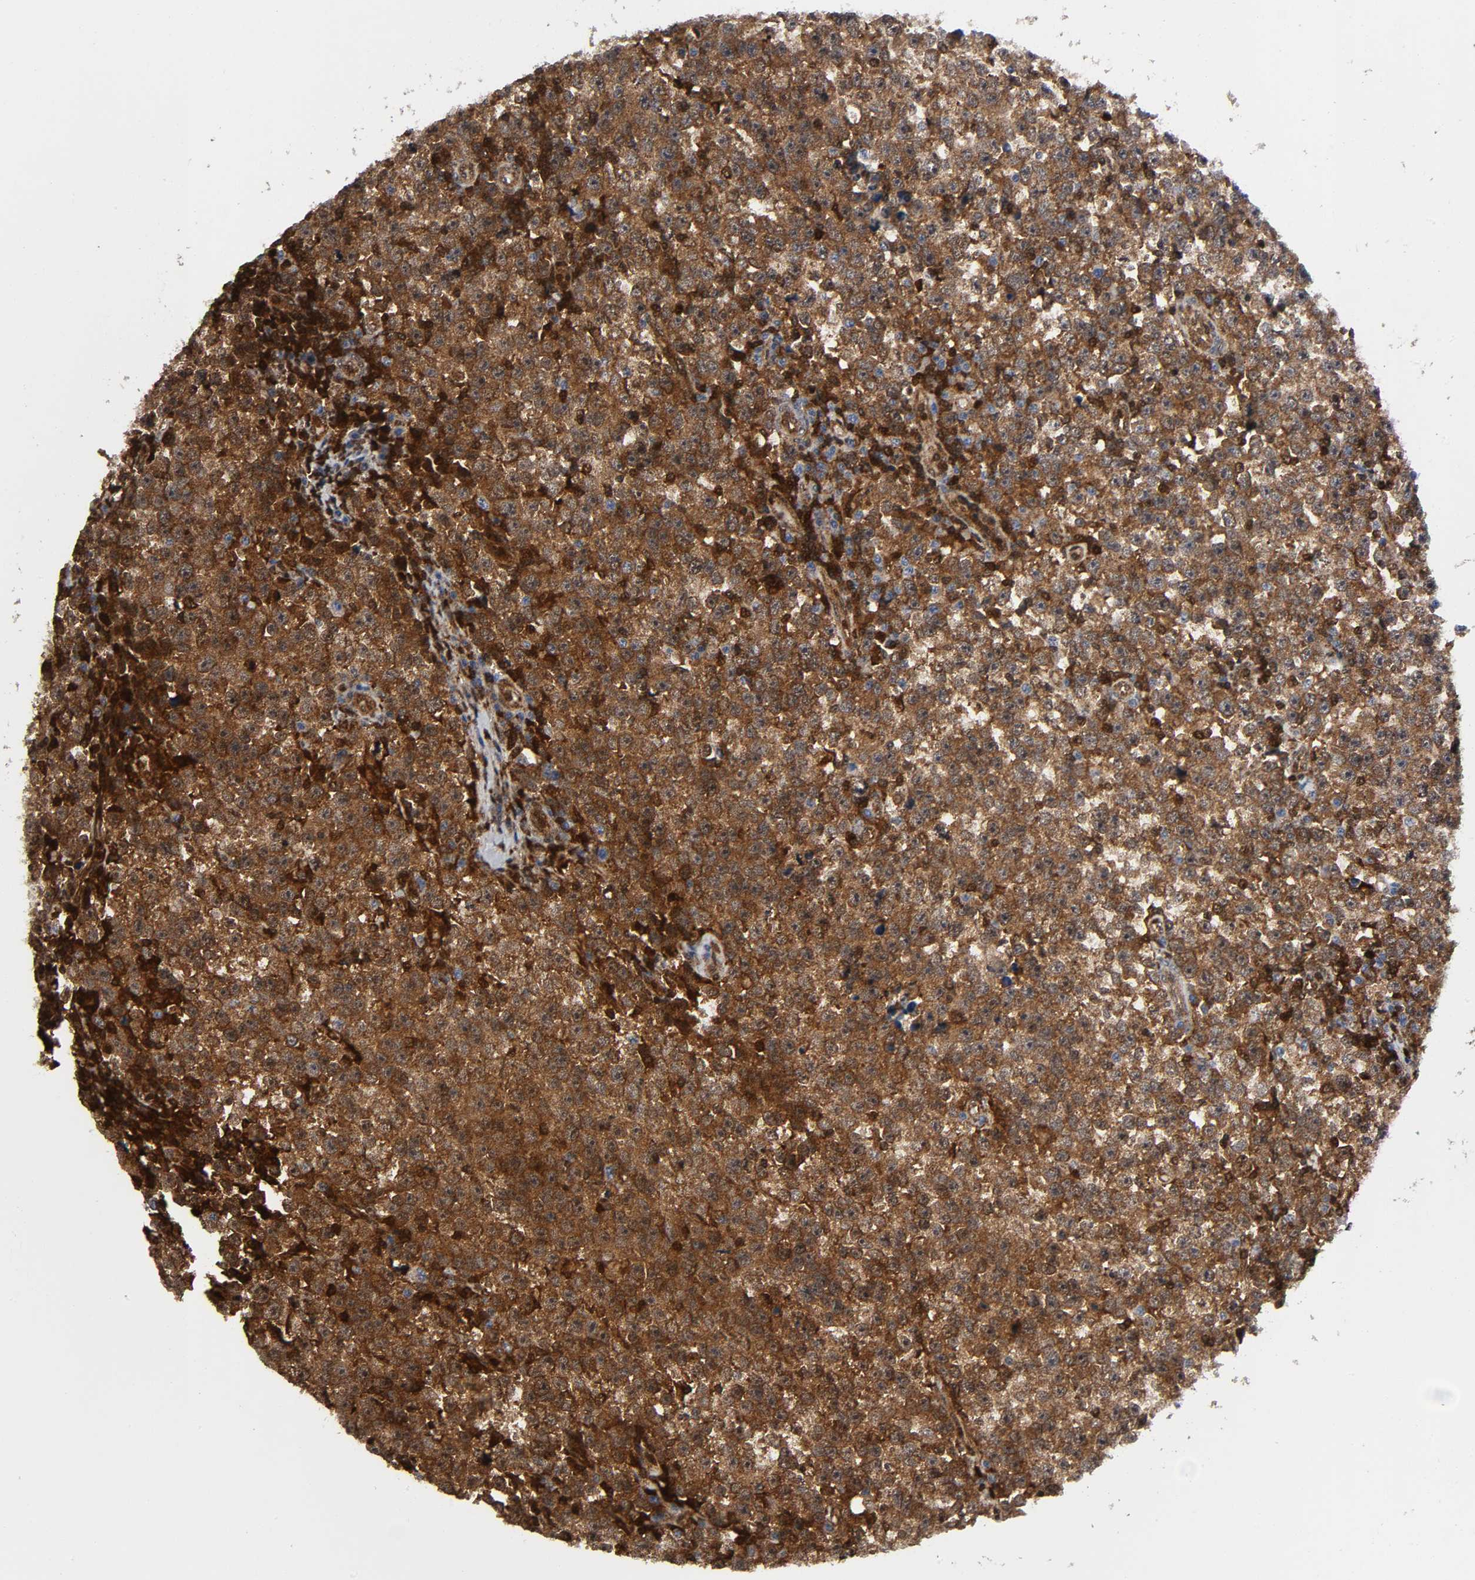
{"staining": {"intensity": "moderate", "quantity": ">75%", "location": "cytoplasmic/membranous"}, "tissue": "testis cancer", "cell_type": "Tumor cells", "image_type": "cancer", "snomed": [{"axis": "morphology", "description": "Seminoma, NOS"}, {"axis": "topography", "description": "Testis"}], "caption": "Brown immunohistochemical staining in human seminoma (testis) reveals moderate cytoplasmic/membranous staining in about >75% of tumor cells.", "gene": "MAPK1", "patient": {"sex": "male", "age": 43}}